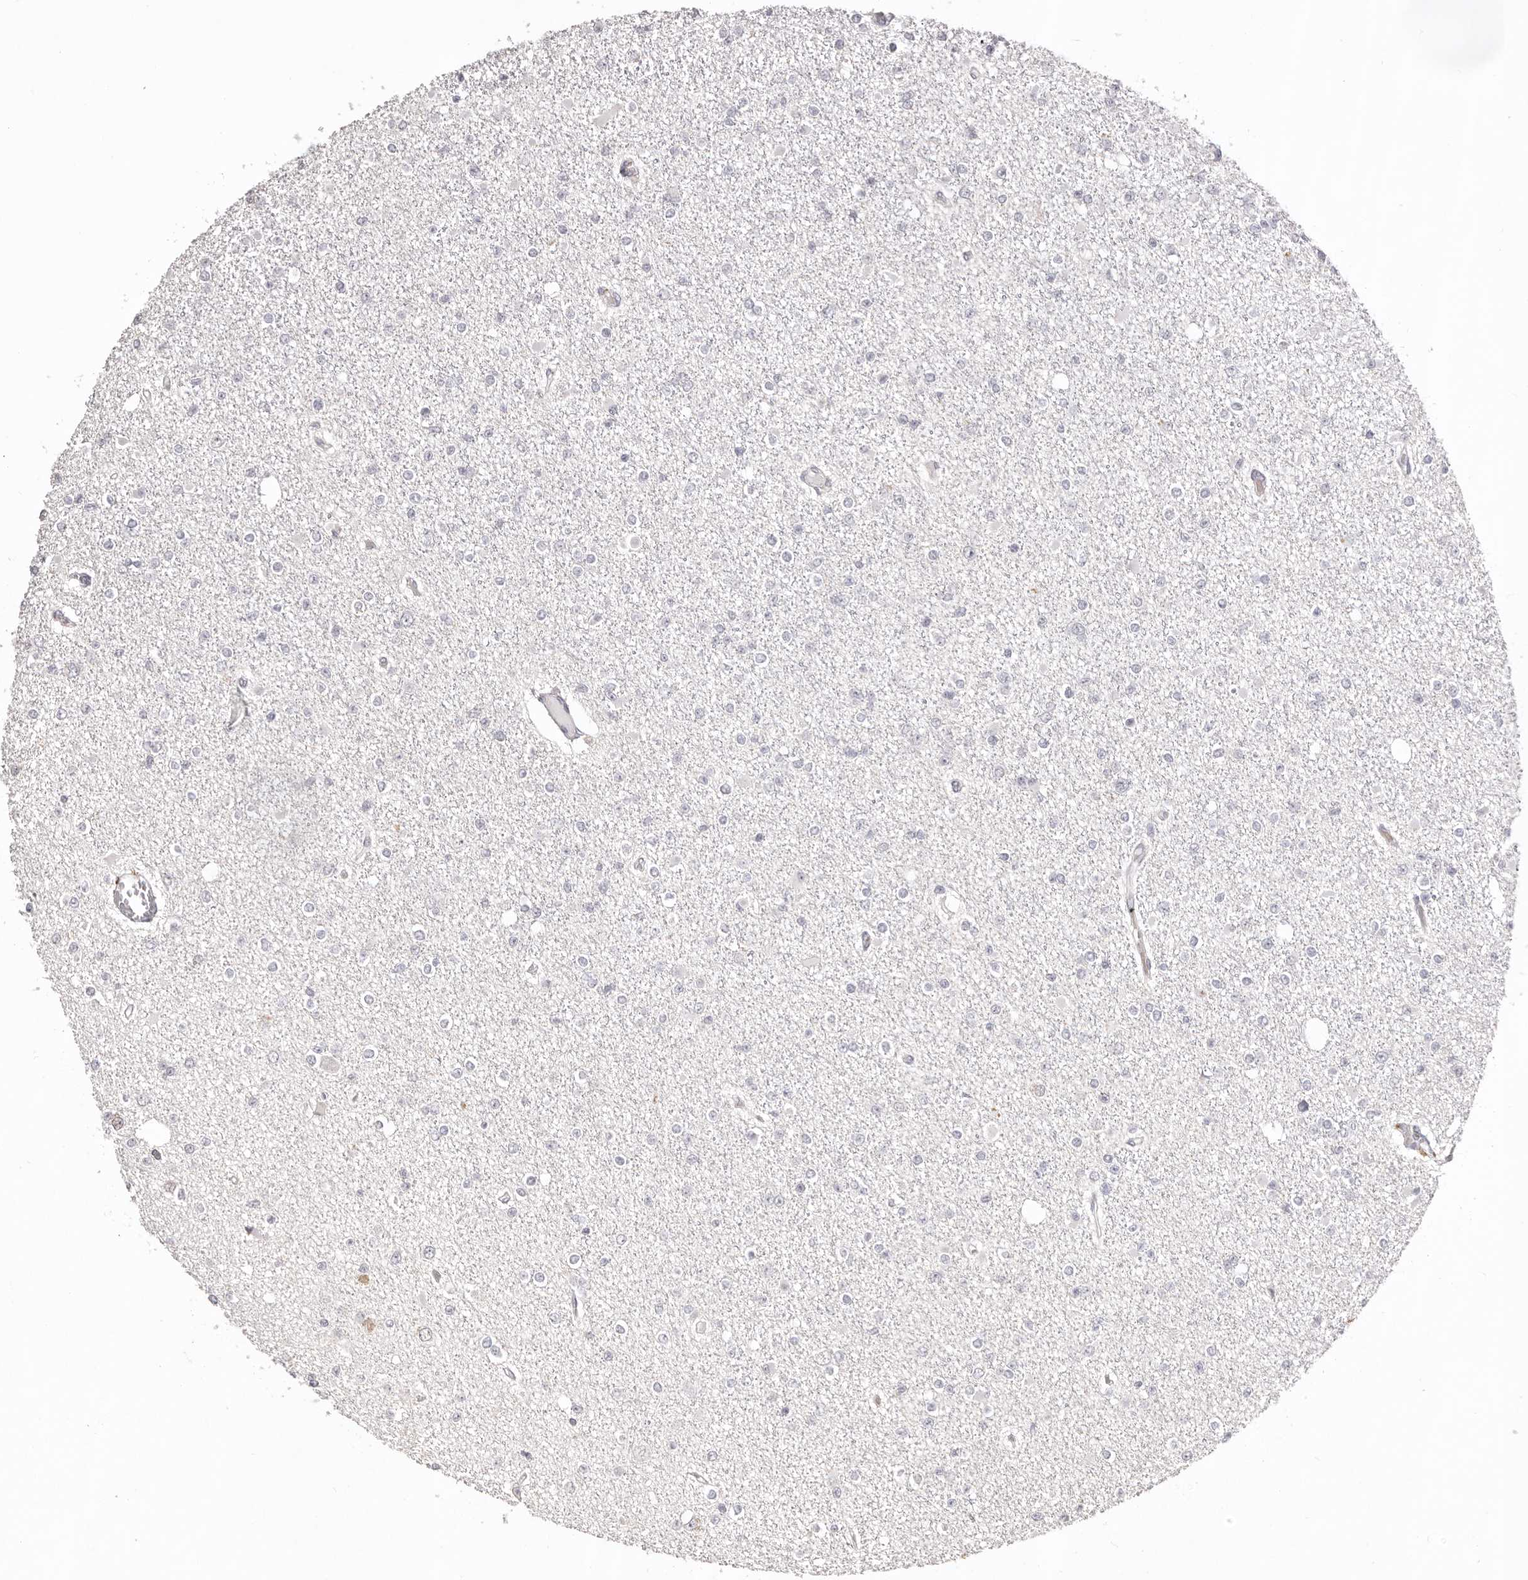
{"staining": {"intensity": "negative", "quantity": "none", "location": "none"}, "tissue": "glioma", "cell_type": "Tumor cells", "image_type": "cancer", "snomed": [{"axis": "morphology", "description": "Glioma, malignant, Low grade"}, {"axis": "topography", "description": "Brain"}], "caption": "IHC image of neoplastic tissue: human glioma stained with DAB exhibits no significant protein staining in tumor cells. (Immunohistochemistry, brightfield microscopy, high magnification).", "gene": "PCDHB6", "patient": {"sex": "female", "age": 22}}